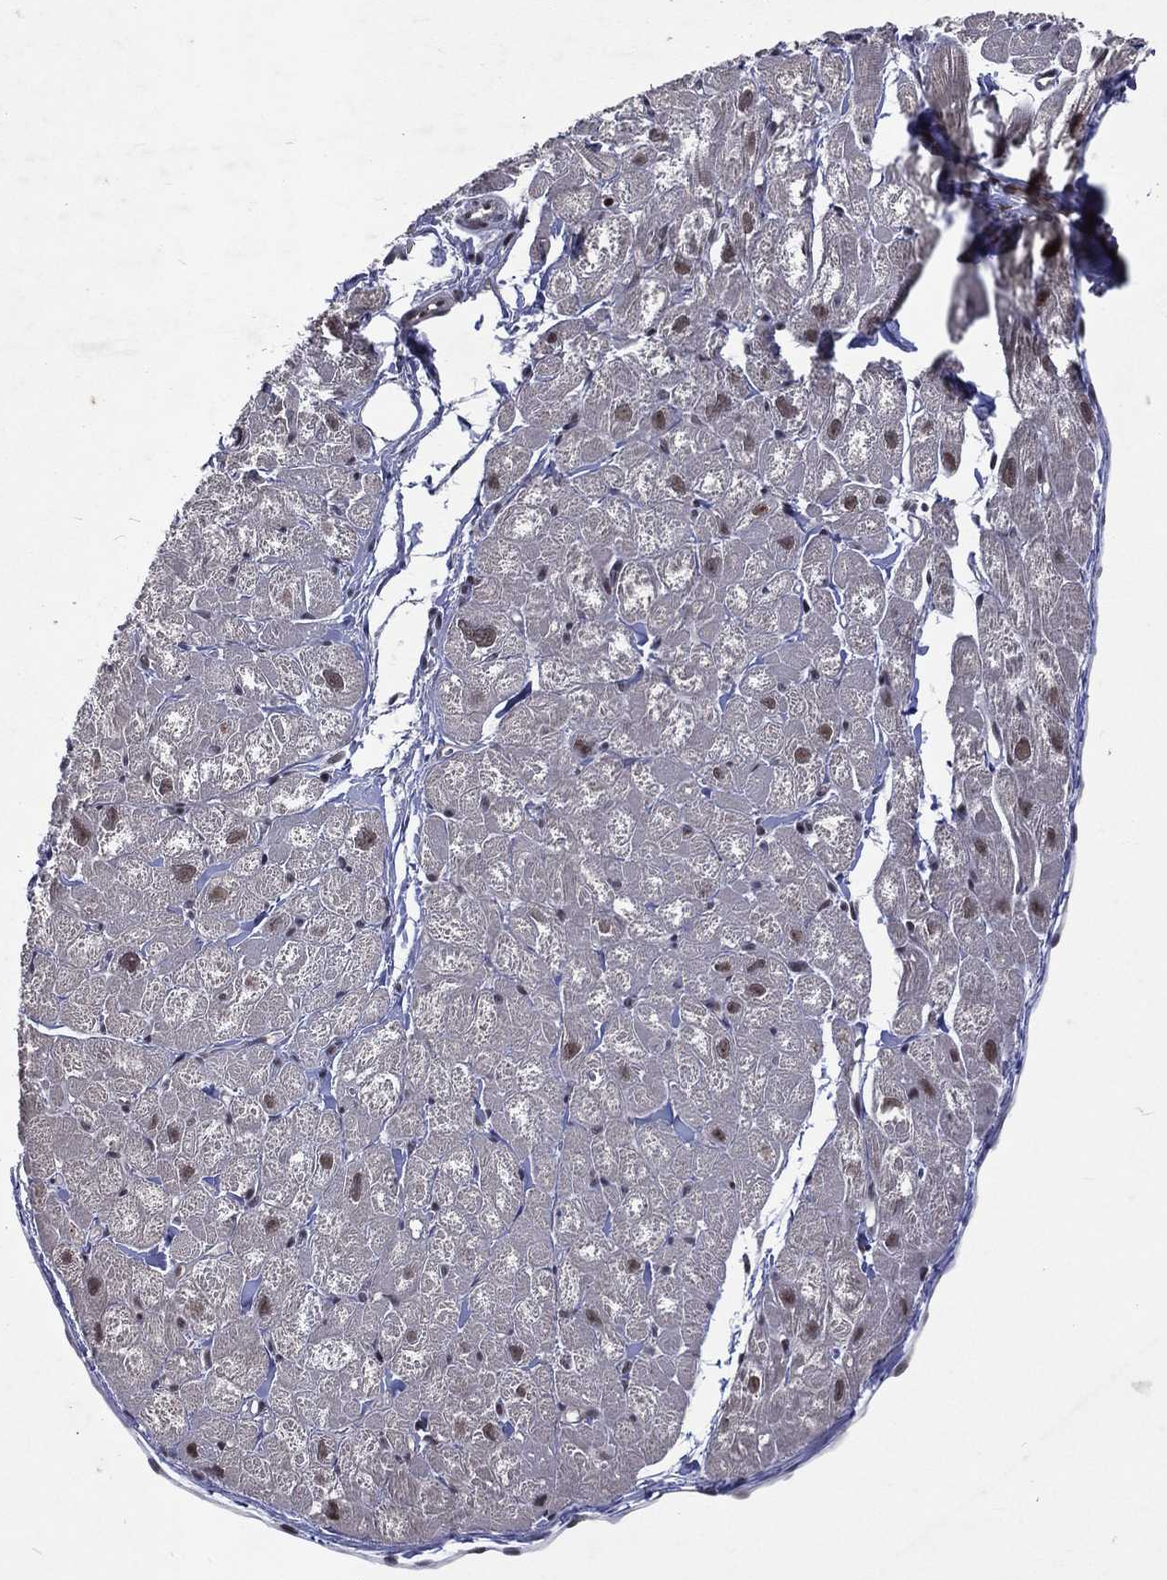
{"staining": {"intensity": "moderate", "quantity": "<25%", "location": "nuclear"}, "tissue": "heart muscle", "cell_type": "Cardiomyocytes", "image_type": "normal", "snomed": [{"axis": "morphology", "description": "Normal tissue, NOS"}, {"axis": "topography", "description": "Heart"}], "caption": "Cardiomyocytes show moderate nuclear expression in approximately <25% of cells in unremarkable heart muscle. Nuclei are stained in blue.", "gene": "DMAP1", "patient": {"sex": "male", "age": 58}}